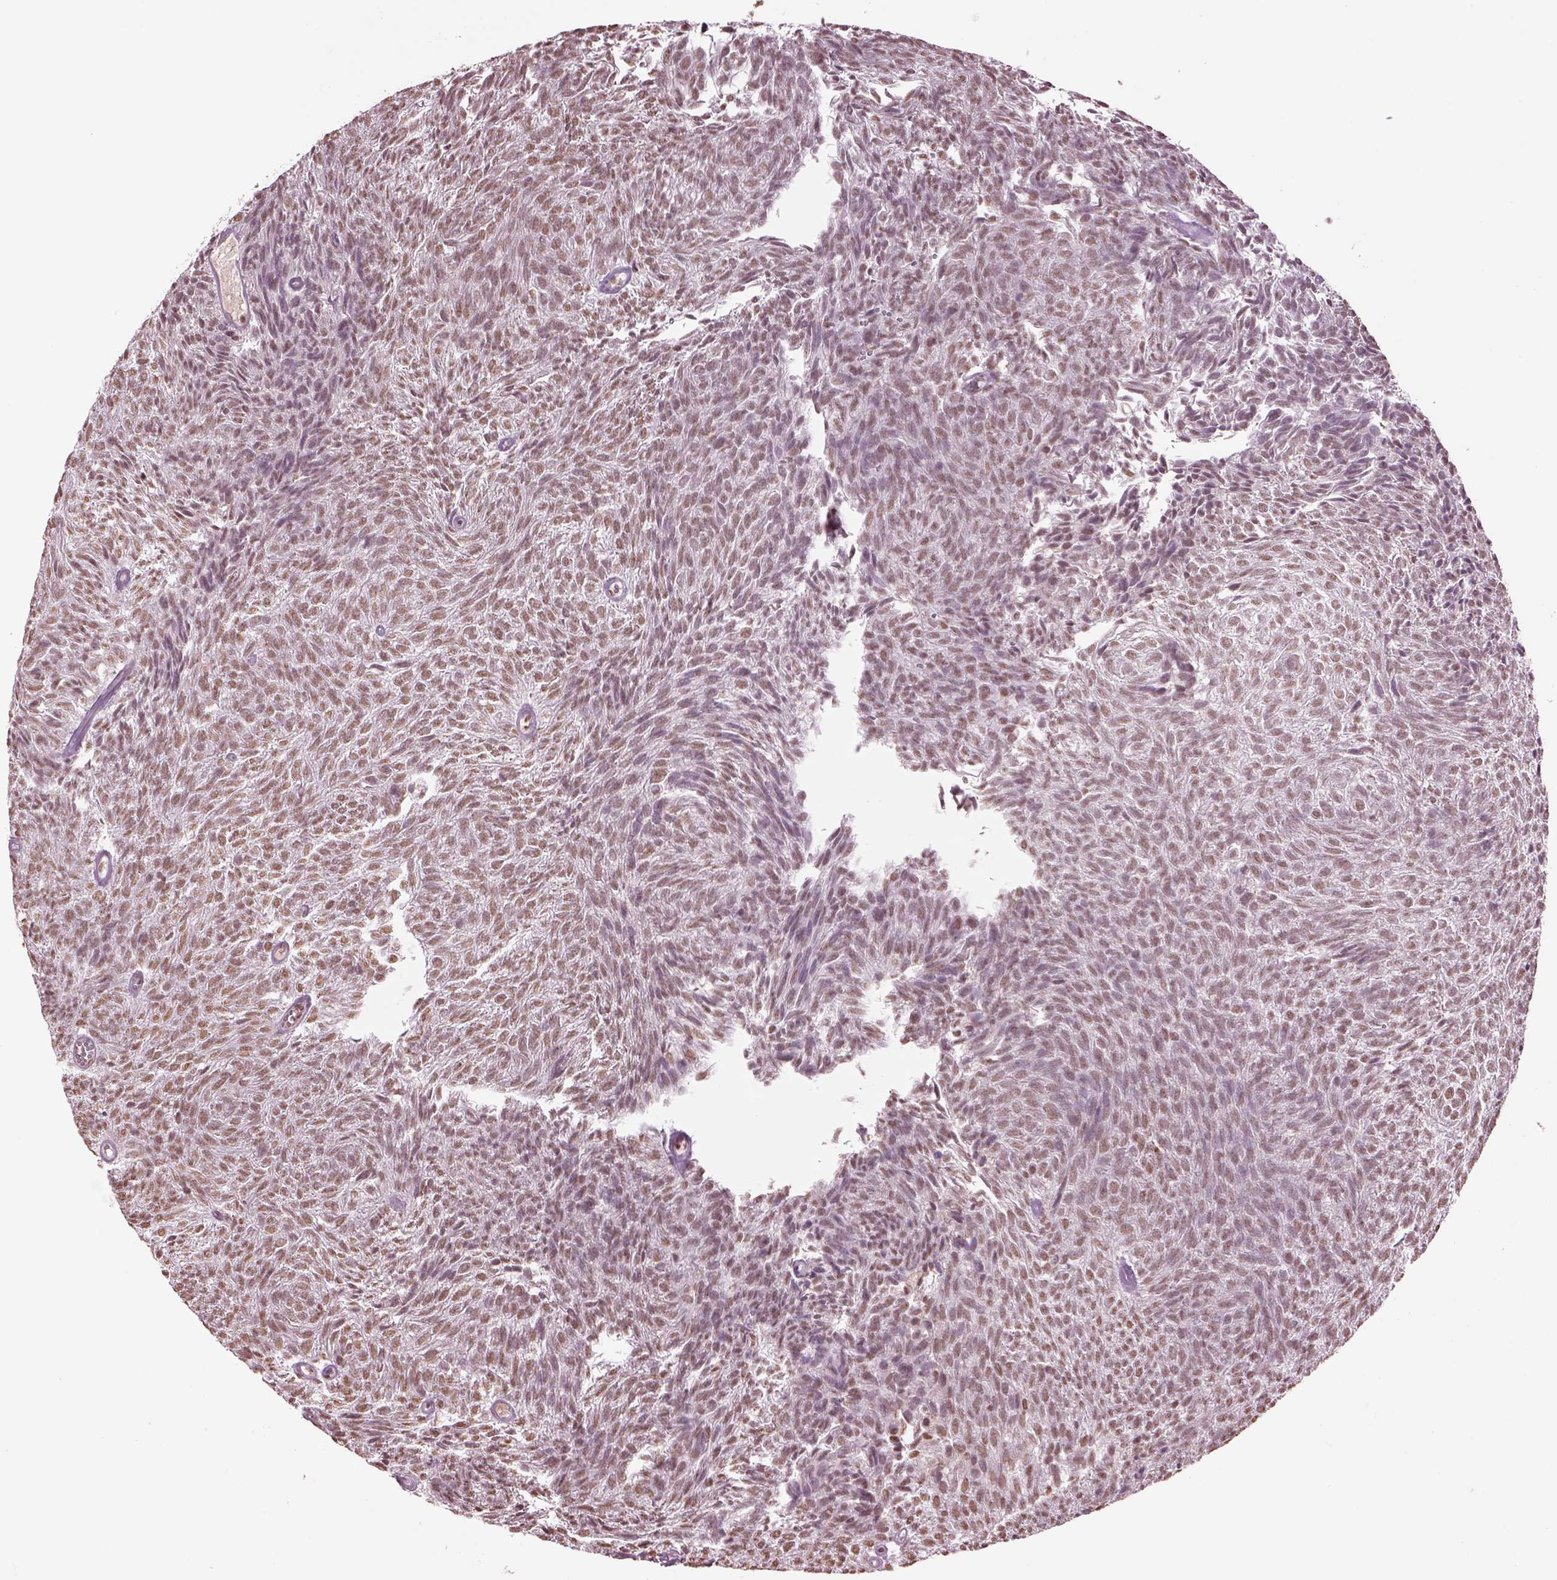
{"staining": {"intensity": "weak", "quantity": ">75%", "location": "nuclear"}, "tissue": "urothelial cancer", "cell_type": "Tumor cells", "image_type": "cancer", "snomed": [{"axis": "morphology", "description": "Urothelial carcinoma, Low grade"}, {"axis": "topography", "description": "Urinary bladder"}], "caption": "IHC staining of urothelial carcinoma (low-grade), which reveals low levels of weak nuclear positivity in approximately >75% of tumor cells indicating weak nuclear protein expression. The staining was performed using DAB (3,3'-diaminobenzidine) (brown) for protein detection and nuclei were counterstained in hematoxylin (blue).", "gene": "DDX3X", "patient": {"sex": "male", "age": 77}}